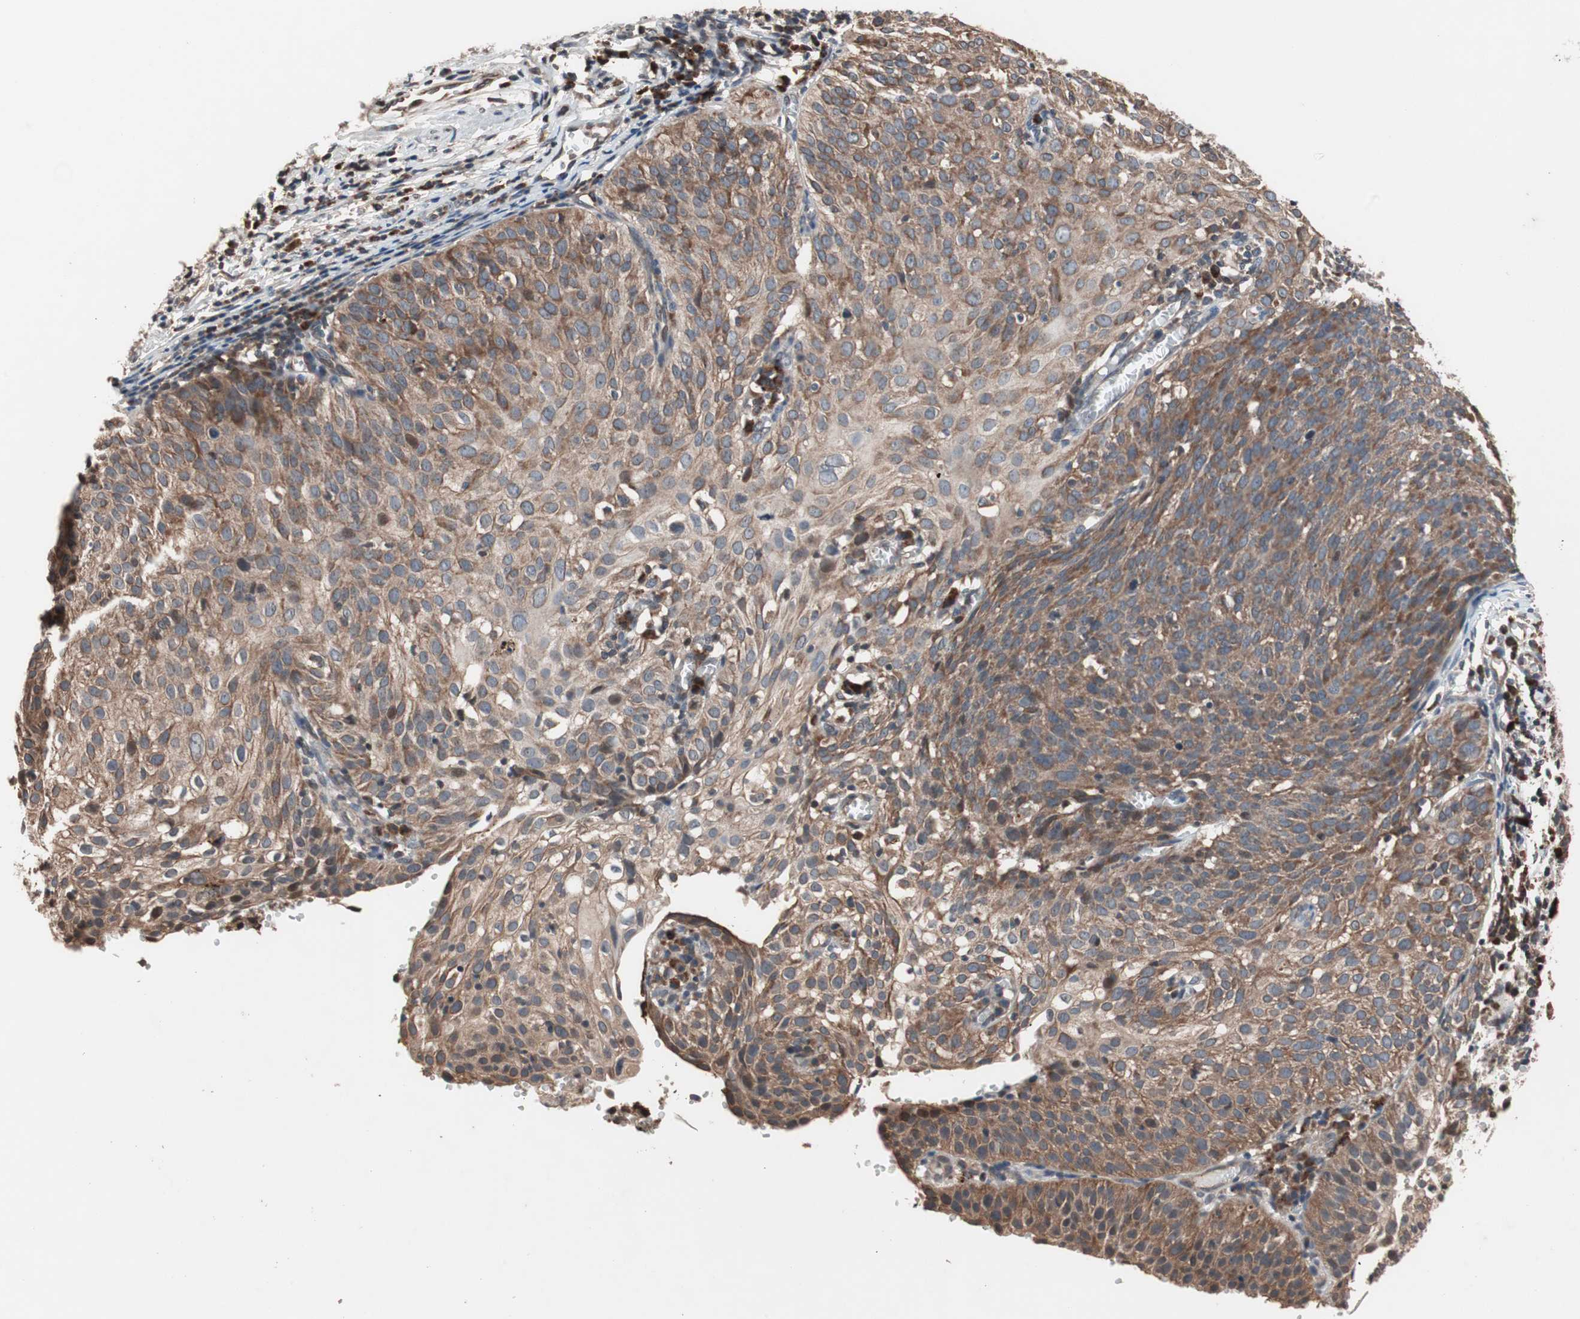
{"staining": {"intensity": "moderate", "quantity": ">75%", "location": "cytoplasmic/membranous"}, "tissue": "cervical cancer", "cell_type": "Tumor cells", "image_type": "cancer", "snomed": [{"axis": "morphology", "description": "Squamous cell carcinoma, NOS"}, {"axis": "topography", "description": "Cervix"}], "caption": "Immunohistochemistry (IHC) of cervical squamous cell carcinoma exhibits medium levels of moderate cytoplasmic/membranous staining in about >75% of tumor cells.", "gene": "NF2", "patient": {"sex": "female", "age": 38}}